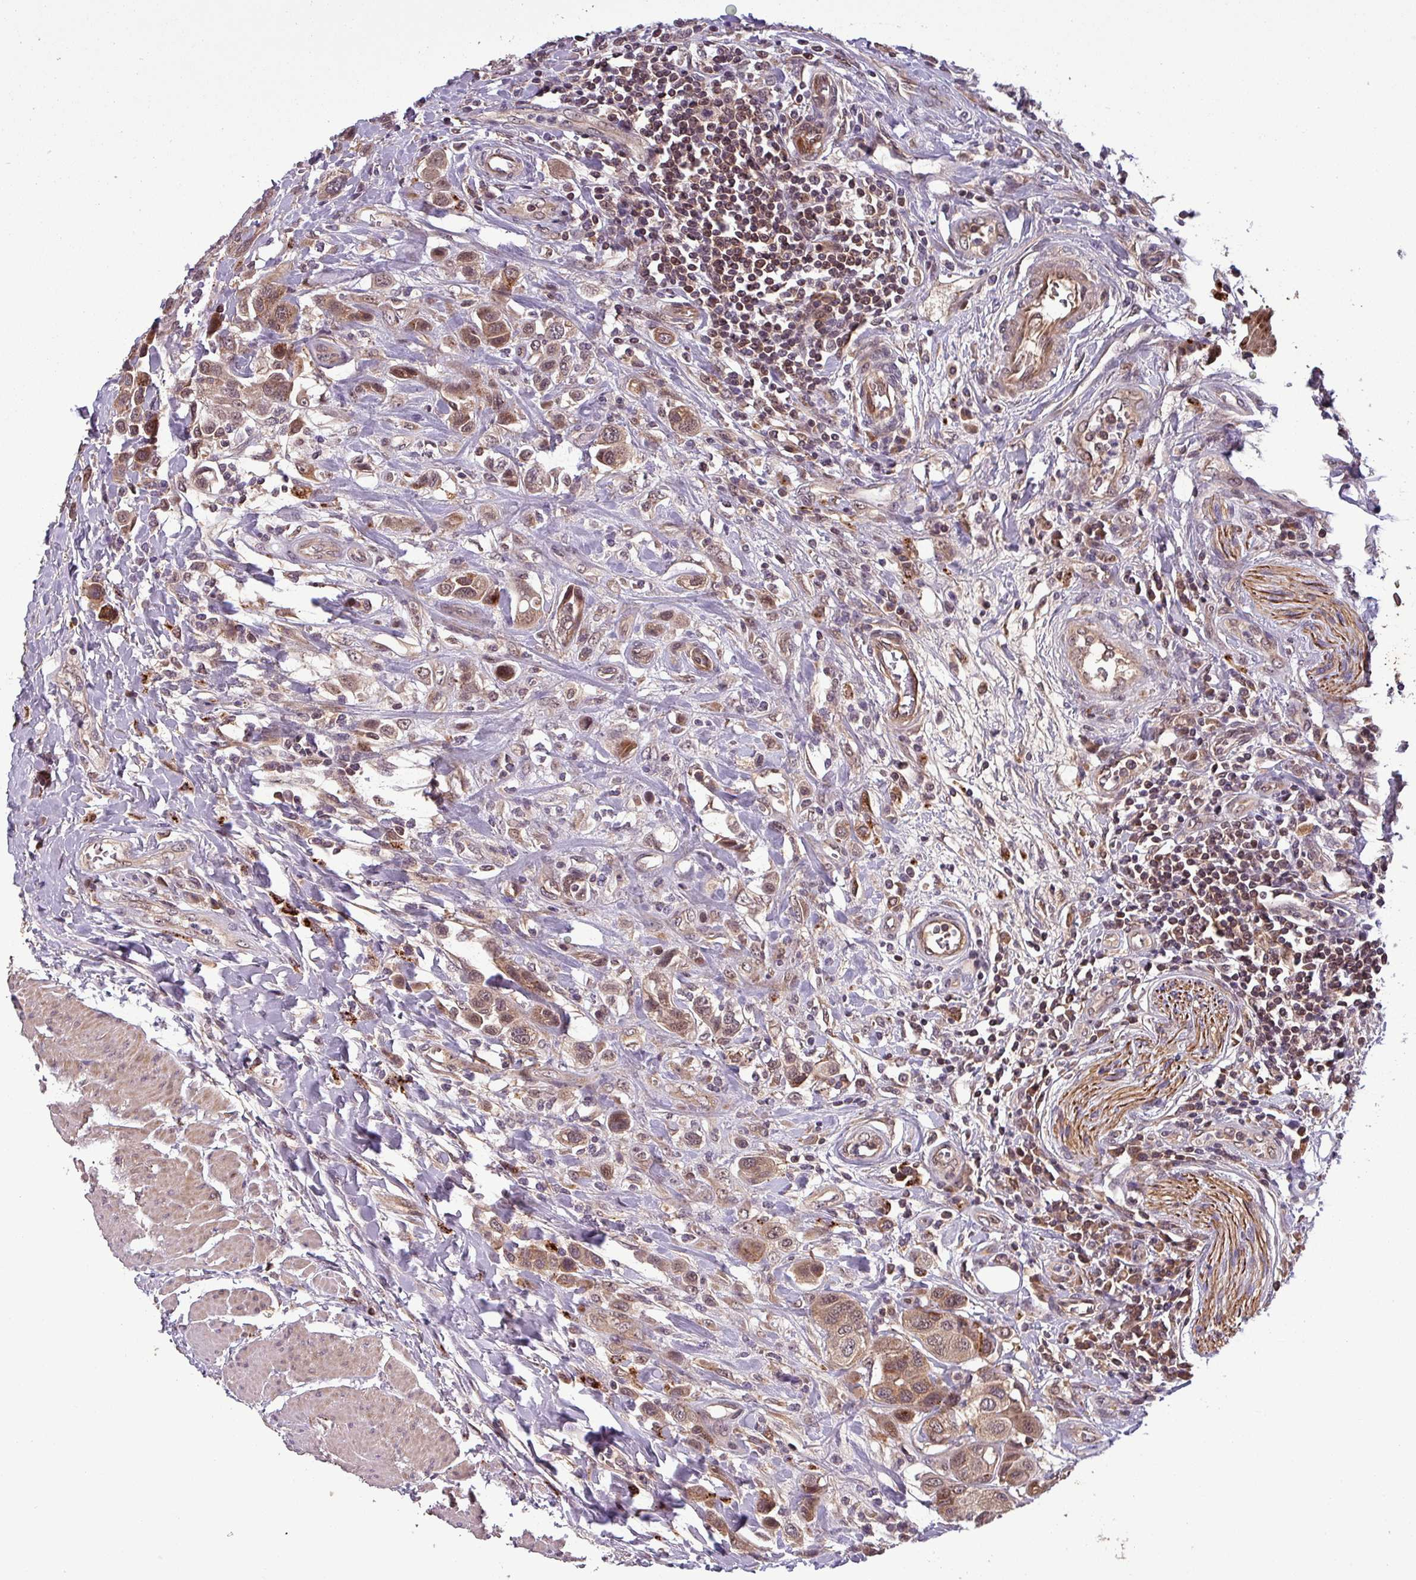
{"staining": {"intensity": "moderate", "quantity": ">75%", "location": "cytoplasmic/membranous,nuclear"}, "tissue": "urothelial cancer", "cell_type": "Tumor cells", "image_type": "cancer", "snomed": [{"axis": "morphology", "description": "Urothelial carcinoma, High grade"}, {"axis": "topography", "description": "Urinary bladder"}], "caption": "Urothelial cancer tissue reveals moderate cytoplasmic/membranous and nuclear staining in about >75% of tumor cells, visualized by immunohistochemistry.", "gene": "PUS1", "patient": {"sex": "male", "age": 50}}